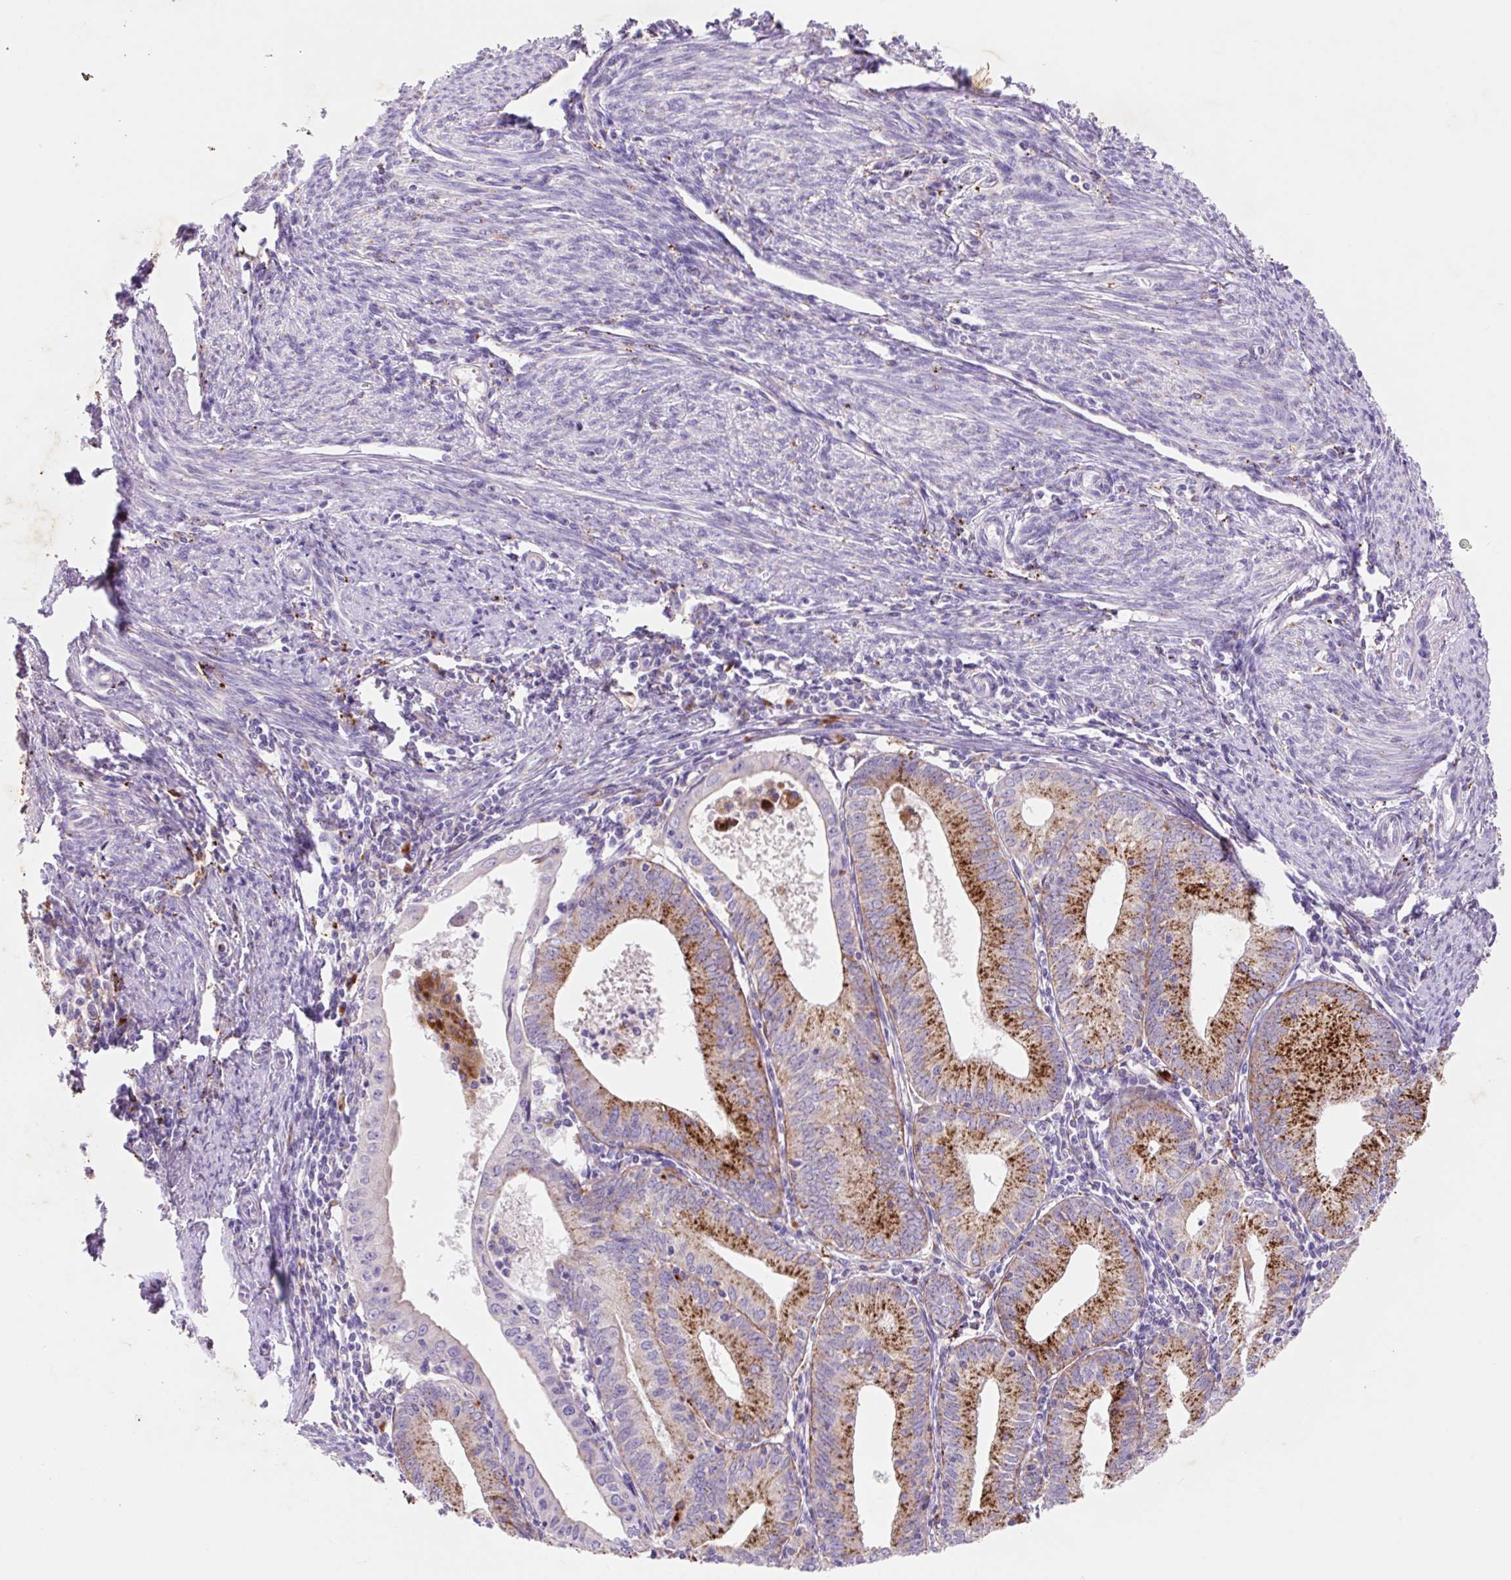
{"staining": {"intensity": "strong", "quantity": "25%-75%", "location": "cytoplasmic/membranous"}, "tissue": "endometrial cancer", "cell_type": "Tumor cells", "image_type": "cancer", "snomed": [{"axis": "morphology", "description": "Adenocarcinoma, NOS"}, {"axis": "topography", "description": "Endometrium"}], "caption": "Human endometrial cancer (adenocarcinoma) stained with a brown dye demonstrates strong cytoplasmic/membranous positive staining in approximately 25%-75% of tumor cells.", "gene": "HEXA", "patient": {"sex": "female", "age": 60}}